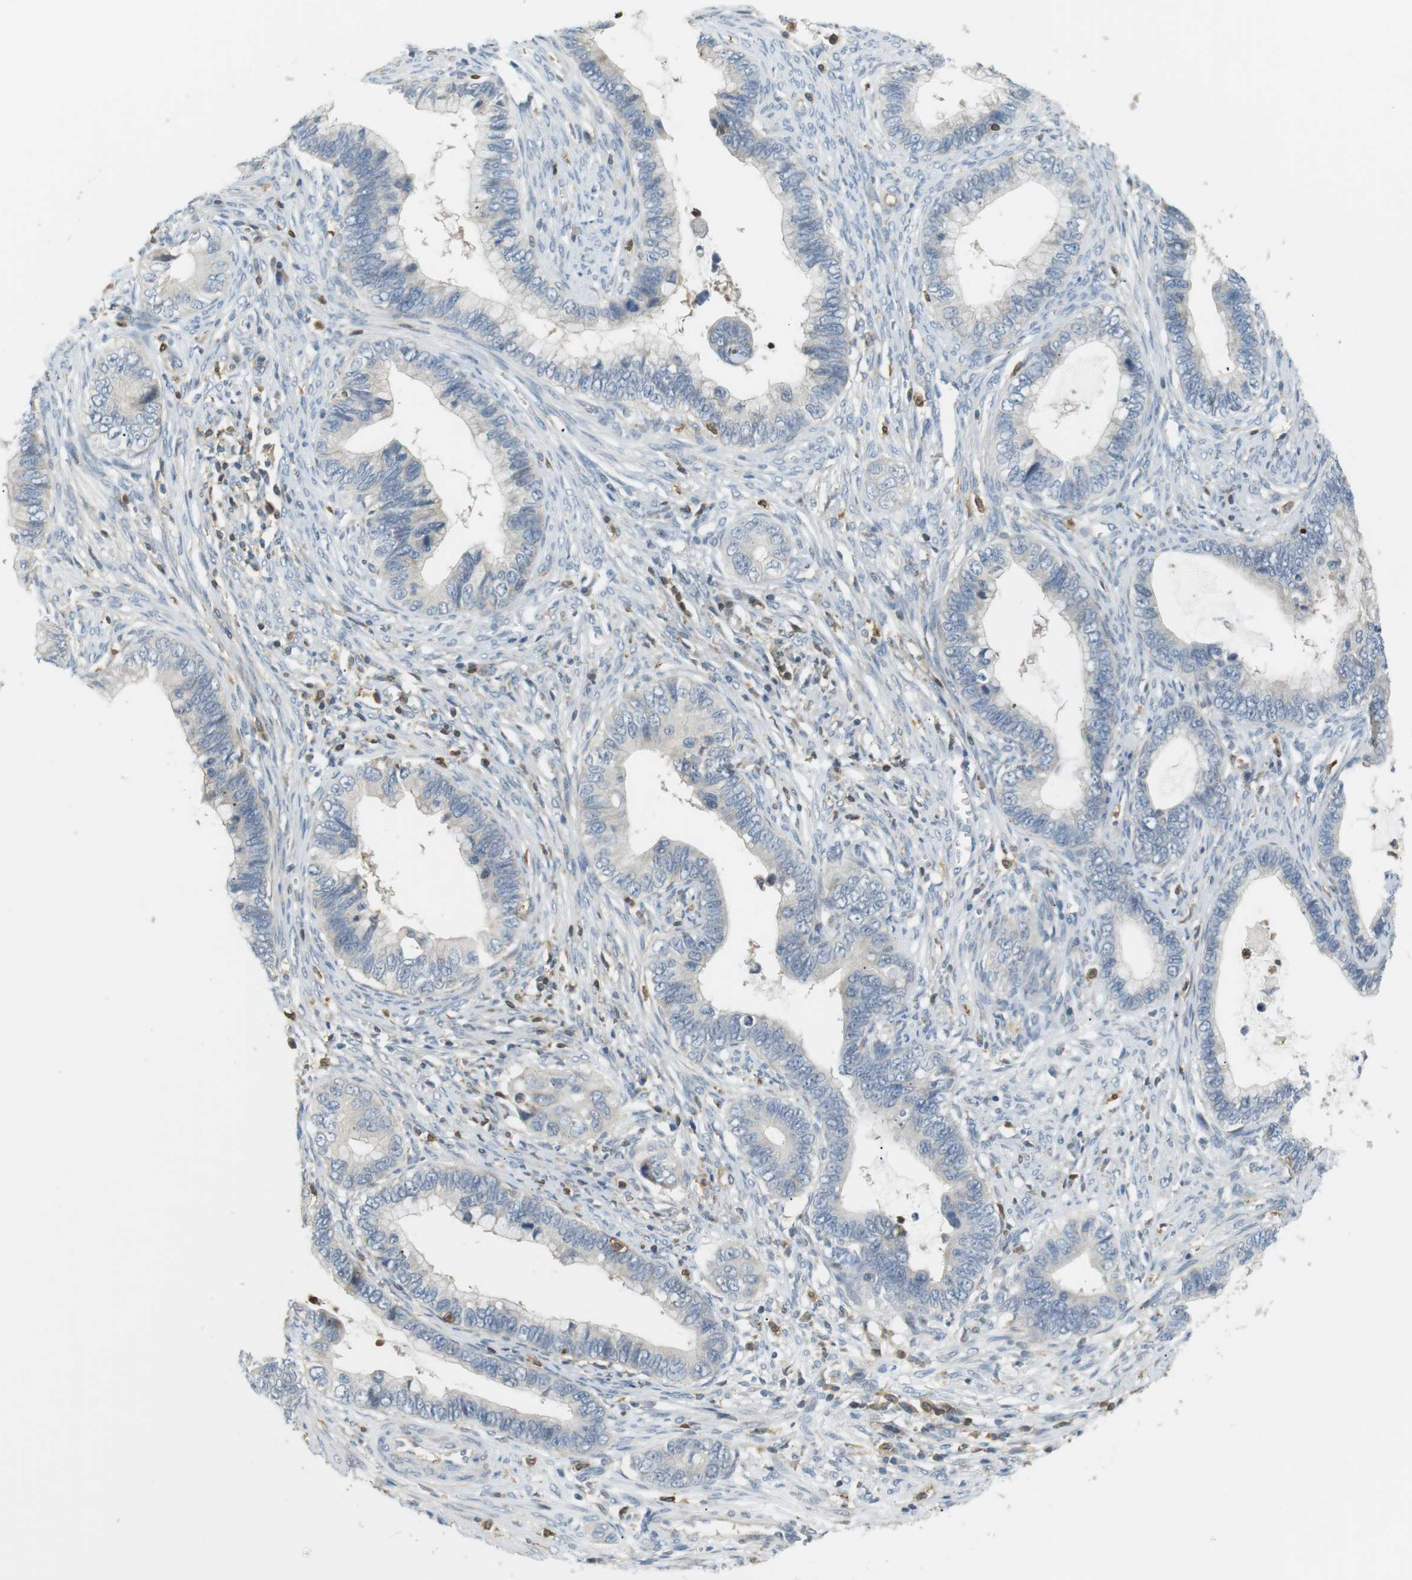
{"staining": {"intensity": "negative", "quantity": "none", "location": "none"}, "tissue": "cervical cancer", "cell_type": "Tumor cells", "image_type": "cancer", "snomed": [{"axis": "morphology", "description": "Adenocarcinoma, NOS"}, {"axis": "topography", "description": "Cervix"}], "caption": "Immunohistochemistry histopathology image of human adenocarcinoma (cervical) stained for a protein (brown), which exhibits no expression in tumor cells. (Brightfield microscopy of DAB (3,3'-diaminobenzidine) immunohistochemistry (IHC) at high magnification).", "gene": "P2RY1", "patient": {"sex": "female", "age": 44}}